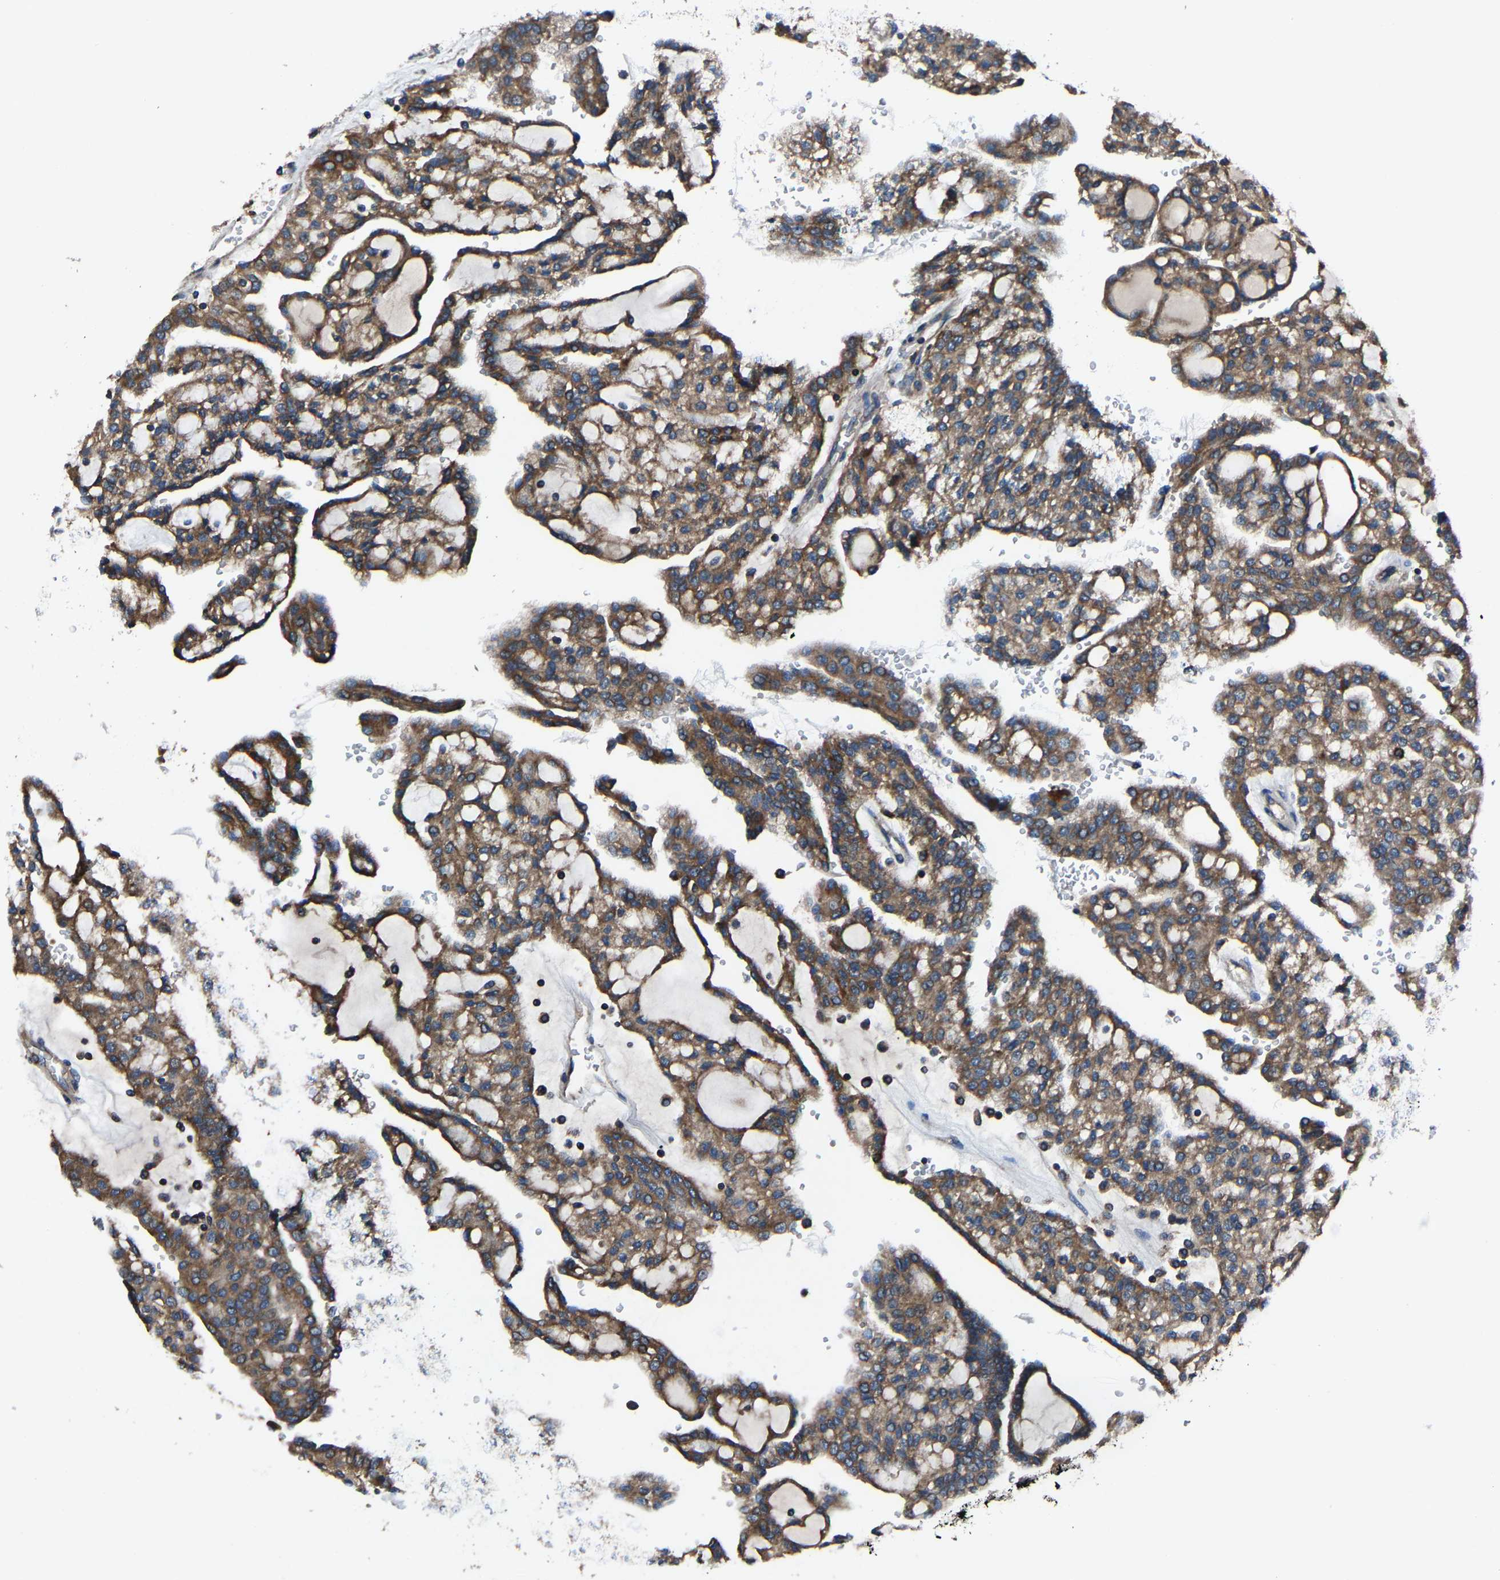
{"staining": {"intensity": "moderate", "quantity": ">75%", "location": "cytoplasmic/membranous"}, "tissue": "renal cancer", "cell_type": "Tumor cells", "image_type": "cancer", "snomed": [{"axis": "morphology", "description": "Adenocarcinoma, NOS"}, {"axis": "topography", "description": "Kidney"}], "caption": "The image shows staining of renal cancer, revealing moderate cytoplasmic/membranous protein staining (brown color) within tumor cells.", "gene": "KIAA1958", "patient": {"sex": "male", "age": 63}}